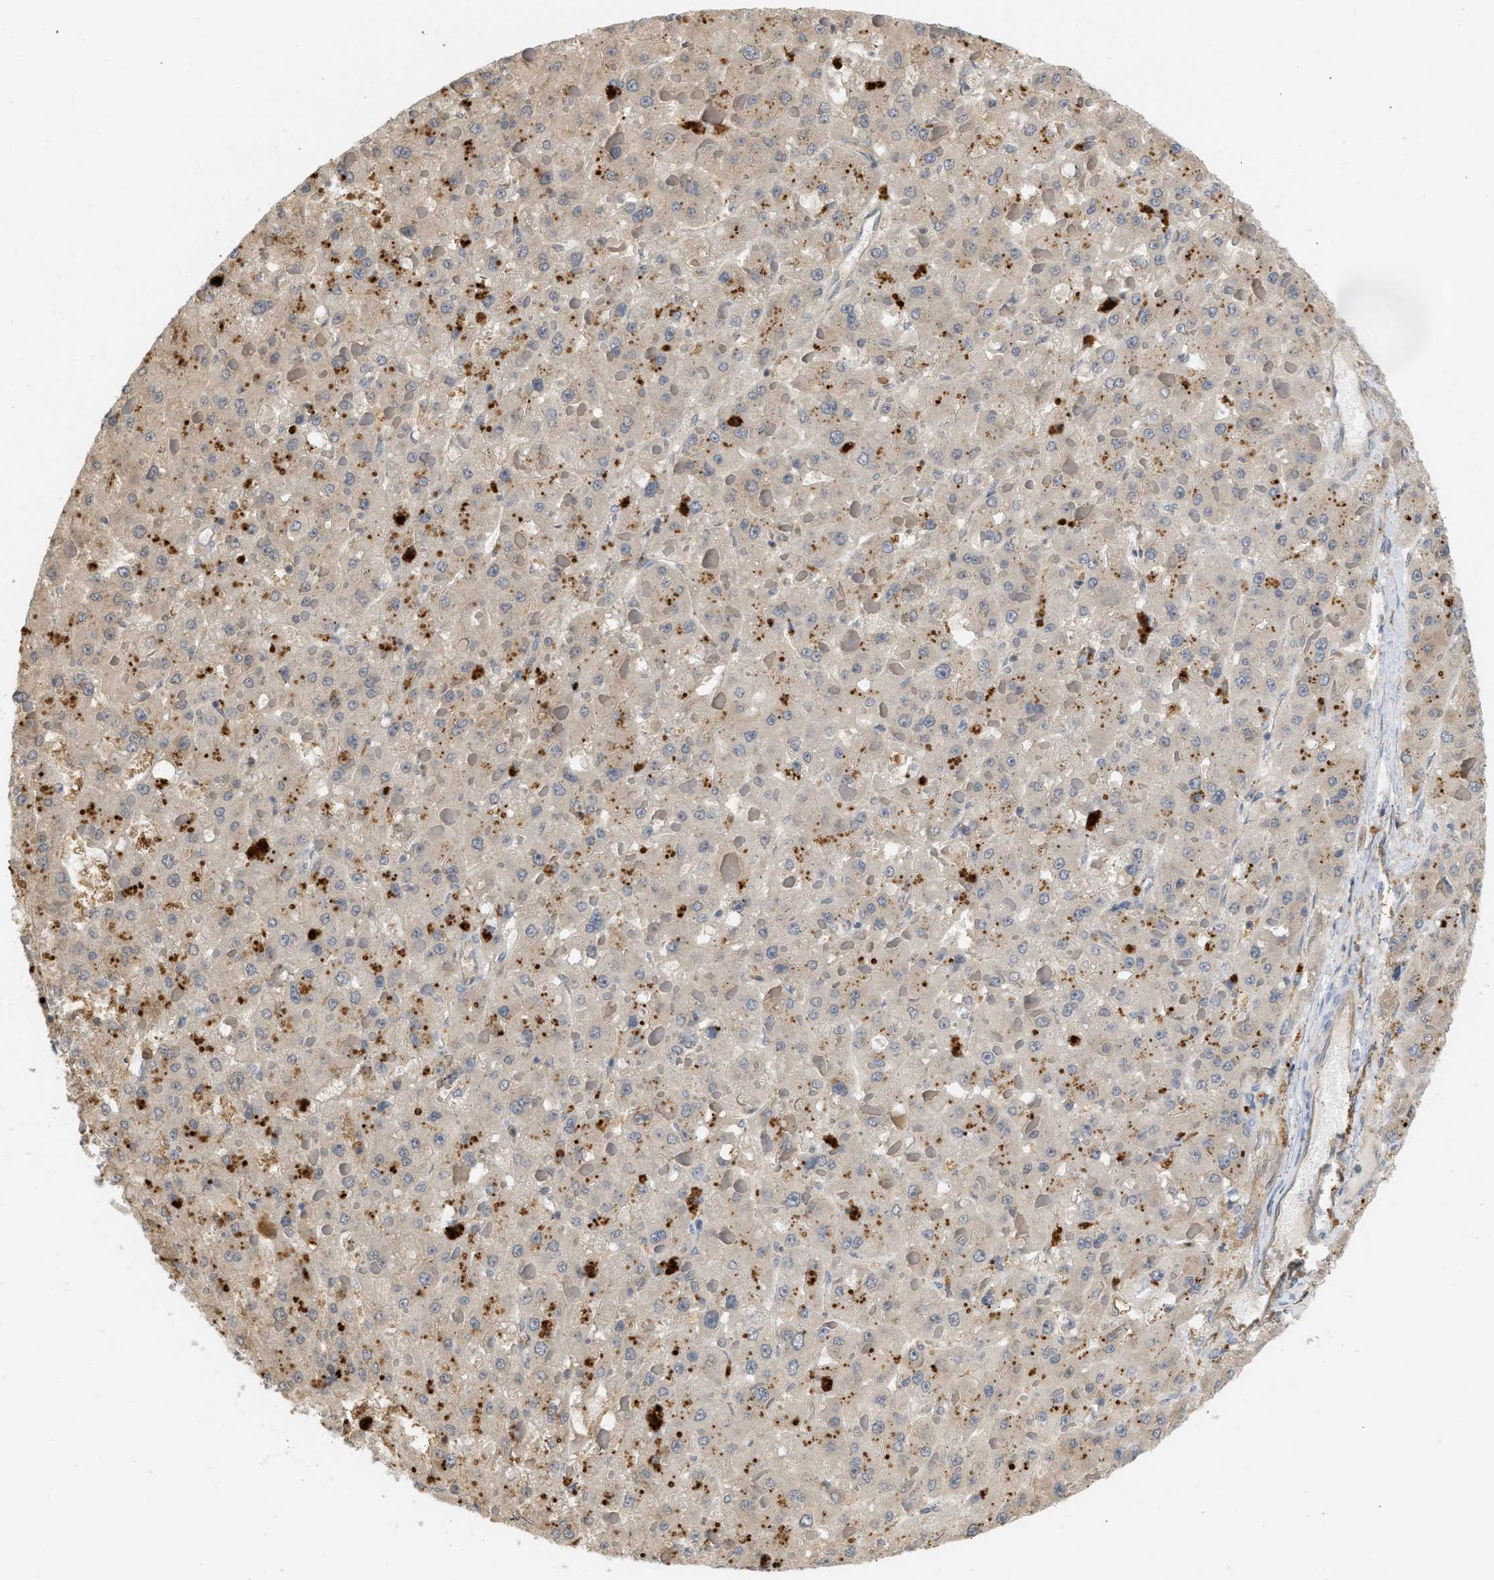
{"staining": {"intensity": "weak", "quantity": ">75%", "location": "cytoplasmic/membranous"}, "tissue": "liver cancer", "cell_type": "Tumor cells", "image_type": "cancer", "snomed": [{"axis": "morphology", "description": "Carcinoma, Hepatocellular, NOS"}, {"axis": "topography", "description": "Liver"}], "caption": "This histopathology image shows immunohistochemistry (IHC) staining of liver cancer, with low weak cytoplasmic/membranous expression in about >75% of tumor cells.", "gene": "ENO1", "patient": {"sex": "female", "age": 73}}